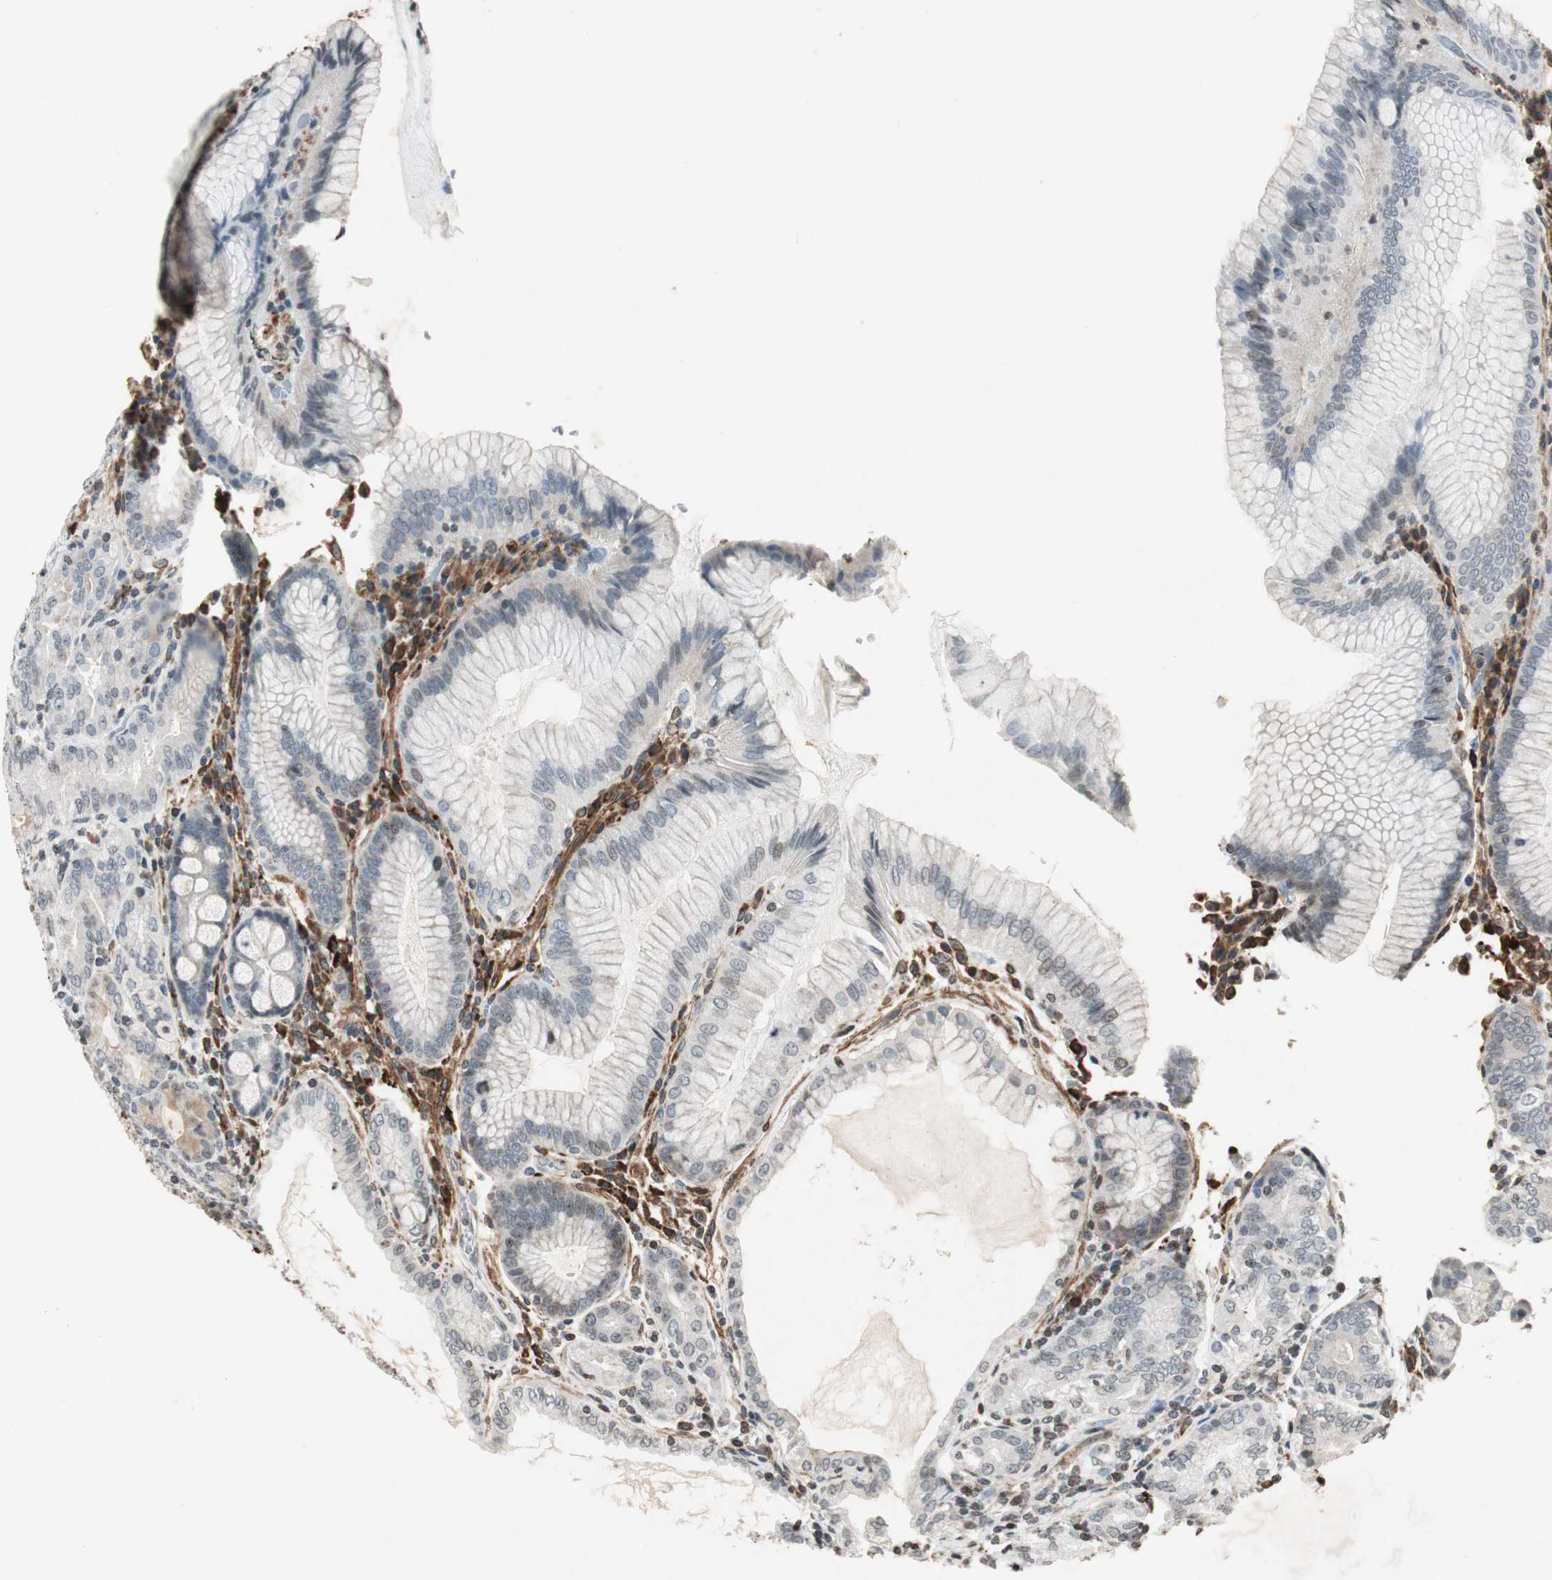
{"staining": {"intensity": "negative", "quantity": "none", "location": "none"}, "tissue": "stomach", "cell_type": "Glandular cells", "image_type": "normal", "snomed": [{"axis": "morphology", "description": "Normal tissue, NOS"}, {"axis": "topography", "description": "Stomach, lower"}], "caption": "The immunohistochemistry (IHC) image has no significant positivity in glandular cells of stomach.", "gene": "PRKG1", "patient": {"sex": "female", "age": 76}}